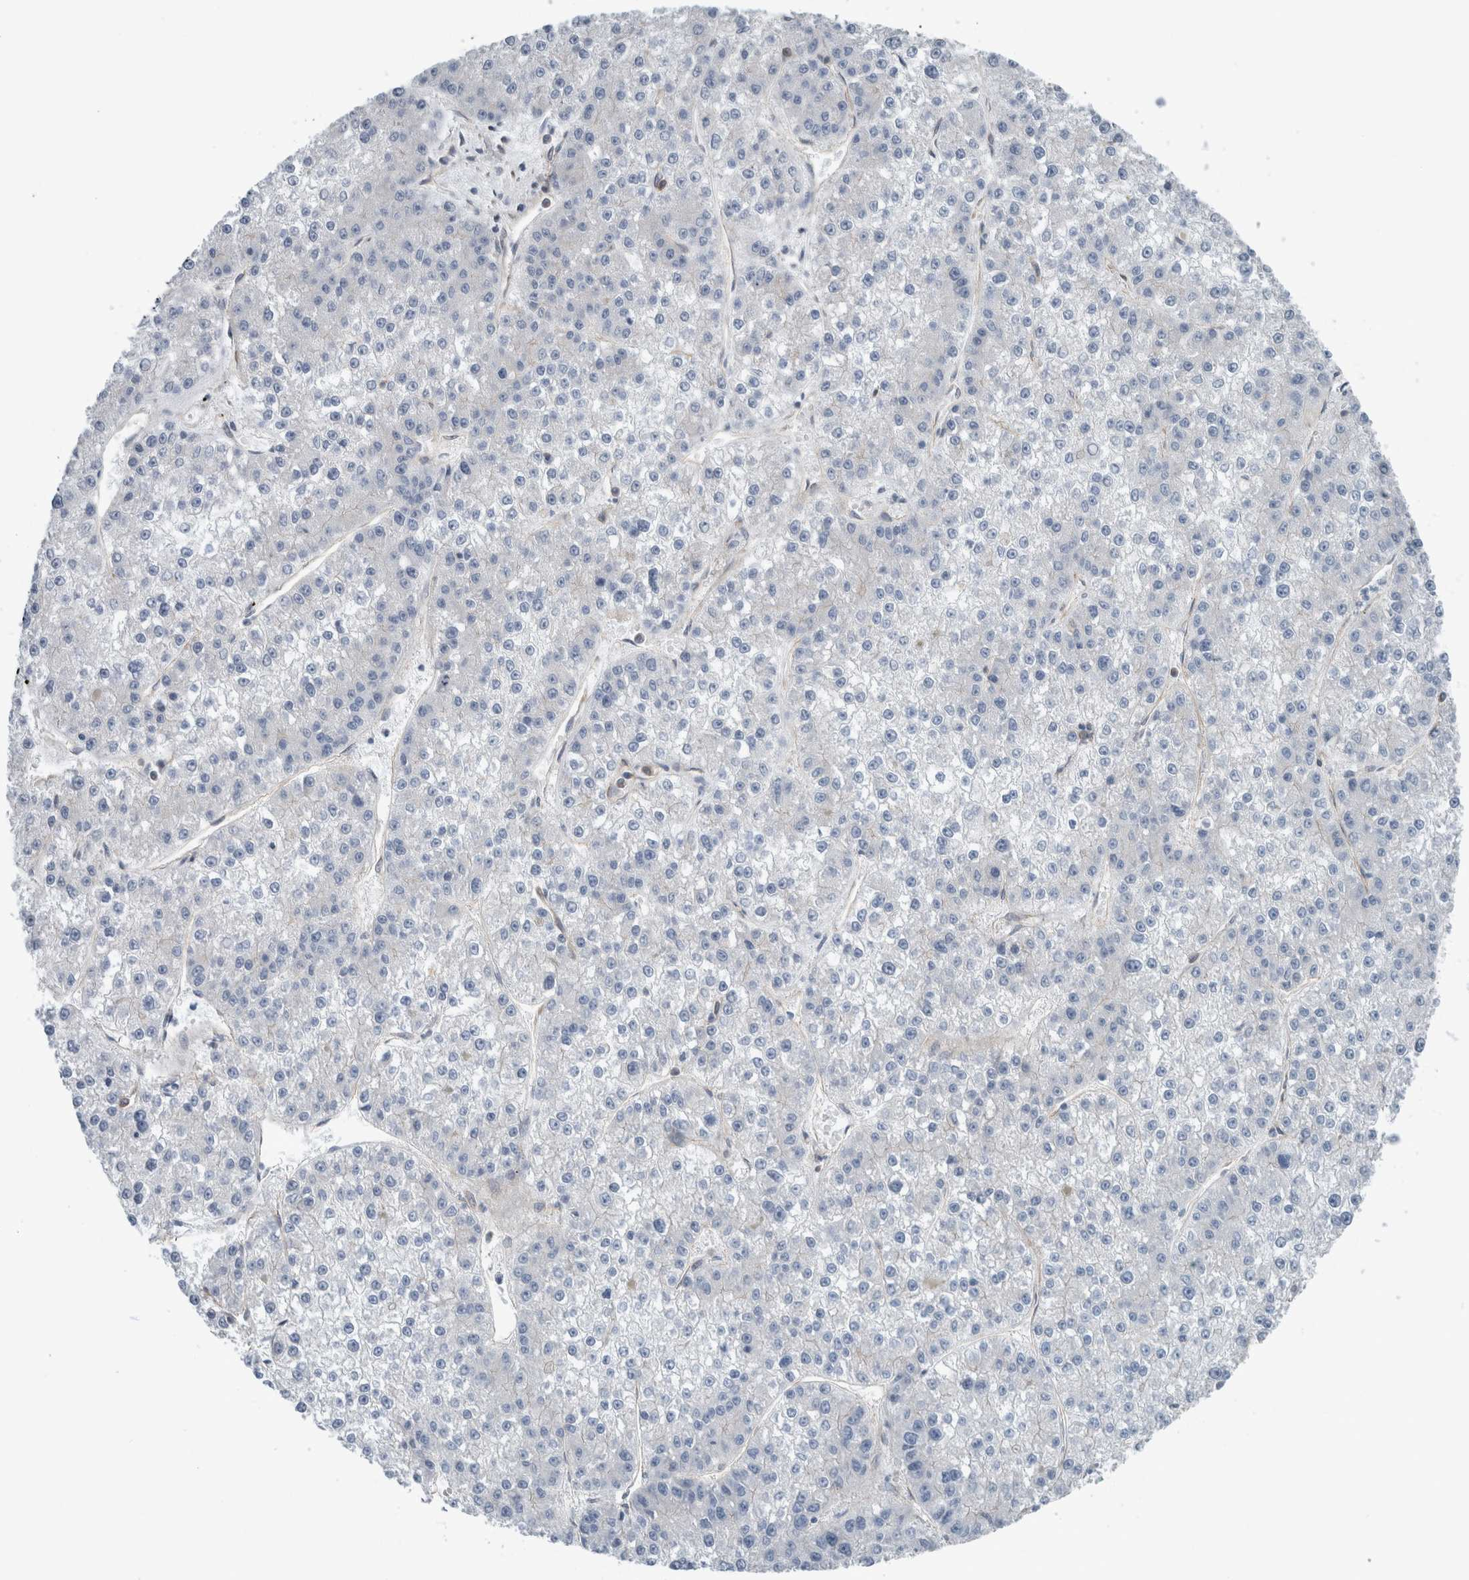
{"staining": {"intensity": "negative", "quantity": "none", "location": "none"}, "tissue": "liver cancer", "cell_type": "Tumor cells", "image_type": "cancer", "snomed": [{"axis": "morphology", "description": "Carcinoma, Hepatocellular, NOS"}, {"axis": "topography", "description": "Liver"}], "caption": "A high-resolution micrograph shows immunohistochemistry staining of liver cancer, which displays no significant positivity in tumor cells.", "gene": "PLEC", "patient": {"sex": "female", "age": 73}}